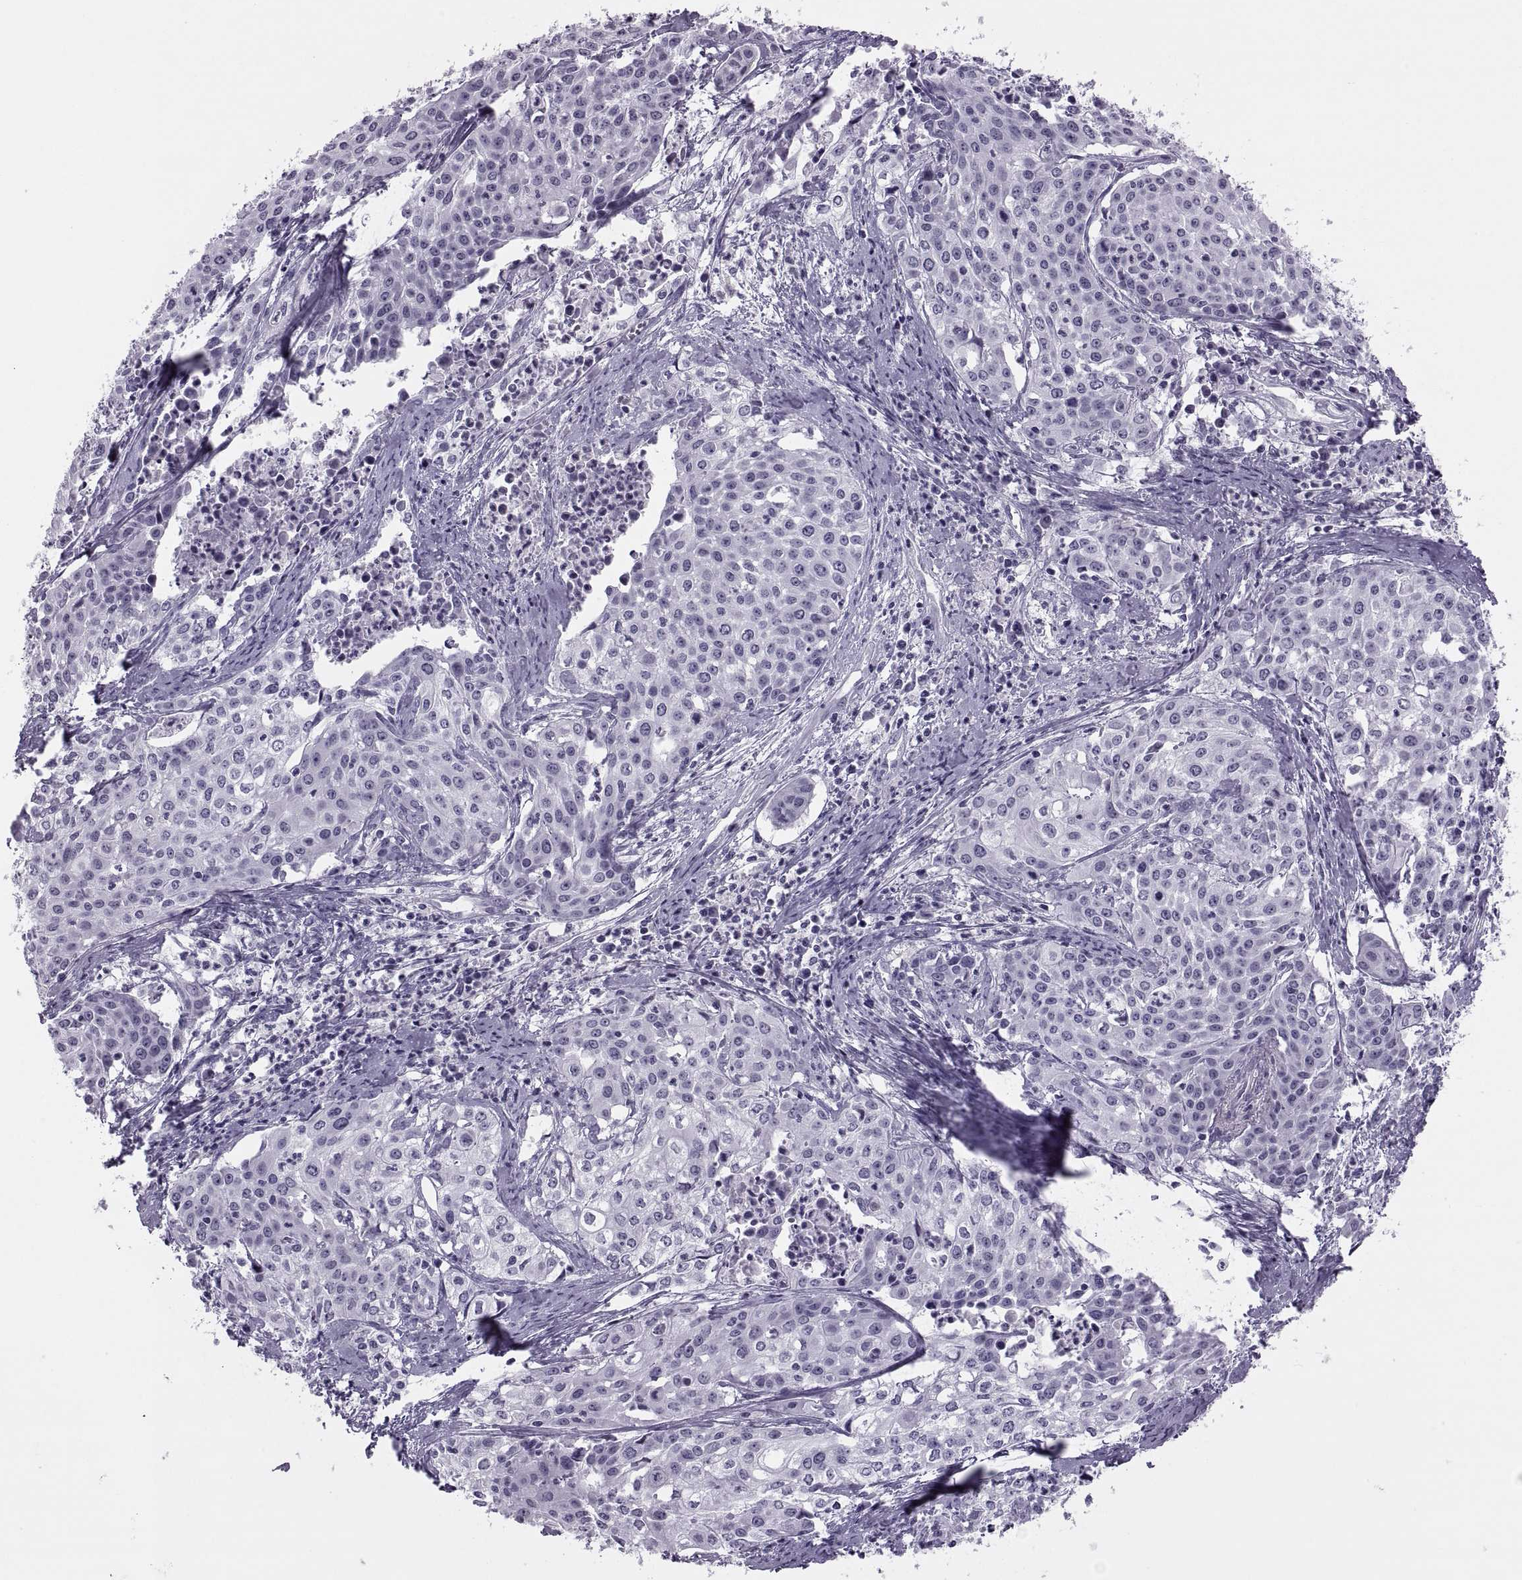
{"staining": {"intensity": "negative", "quantity": "none", "location": "none"}, "tissue": "cervical cancer", "cell_type": "Tumor cells", "image_type": "cancer", "snomed": [{"axis": "morphology", "description": "Squamous cell carcinoma, NOS"}, {"axis": "topography", "description": "Cervix"}], "caption": "This is a micrograph of IHC staining of squamous cell carcinoma (cervical), which shows no positivity in tumor cells.", "gene": "SYNGR4", "patient": {"sex": "female", "age": 39}}